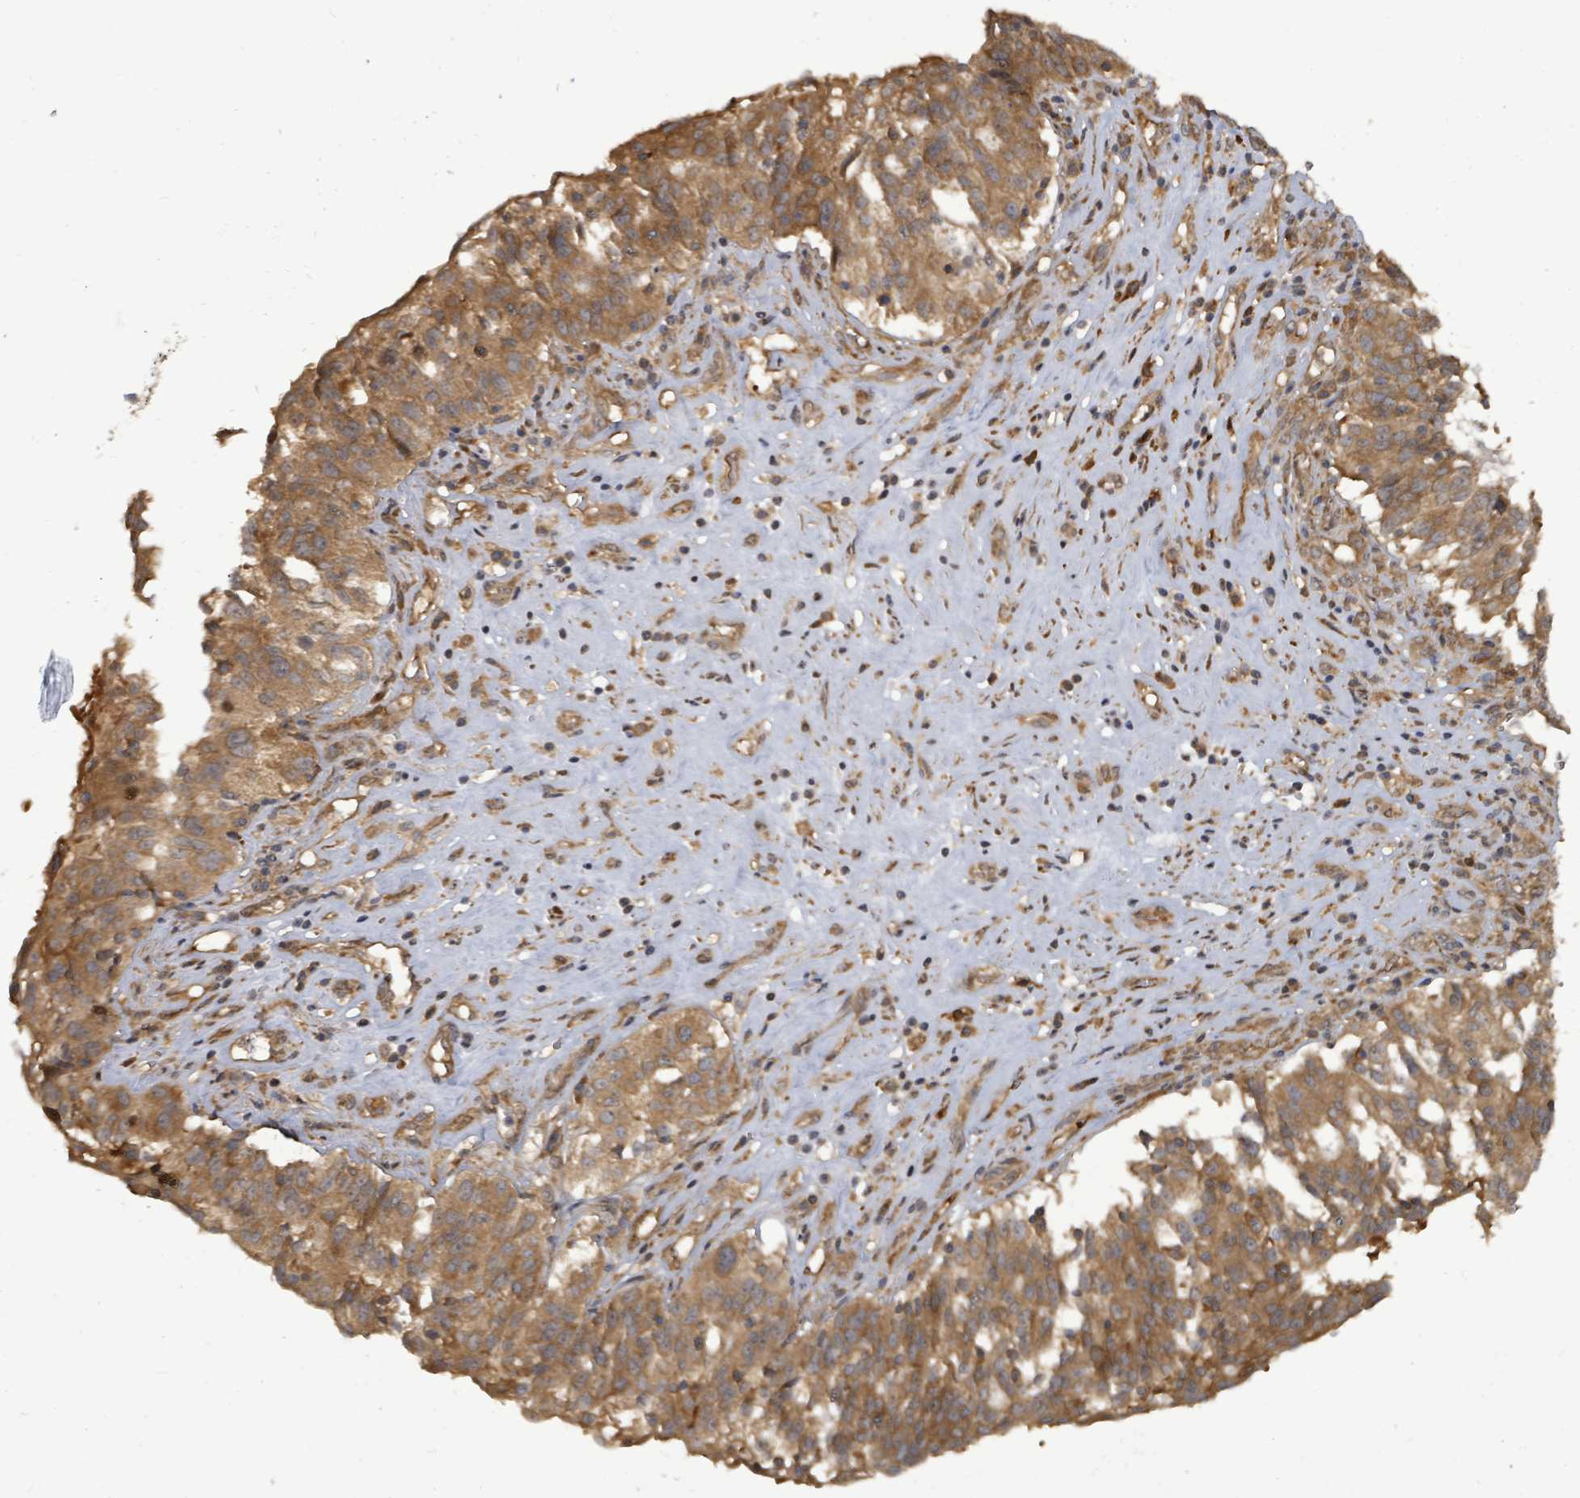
{"staining": {"intensity": "moderate", "quantity": ">75%", "location": "cytoplasmic/membranous"}, "tissue": "ovarian cancer", "cell_type": "Tumor cells", "image_type": "cancer", "snomed": [{"axis": "morphology", "description": "Cystadenocarcinoma, serous, NOS"}, {"axis": "topography", "description": "Ovary"}], "caption": "Immunohistochemistry (DAB (3,3'-diaminobenzidine)) staining of human ovarian cancer reveals moderate cytoplasmic/membranous protein positivity in approximately >75% of tumor cells.", "gene": "EIF3C", "patient": {"sex": "female", "age": 59}}